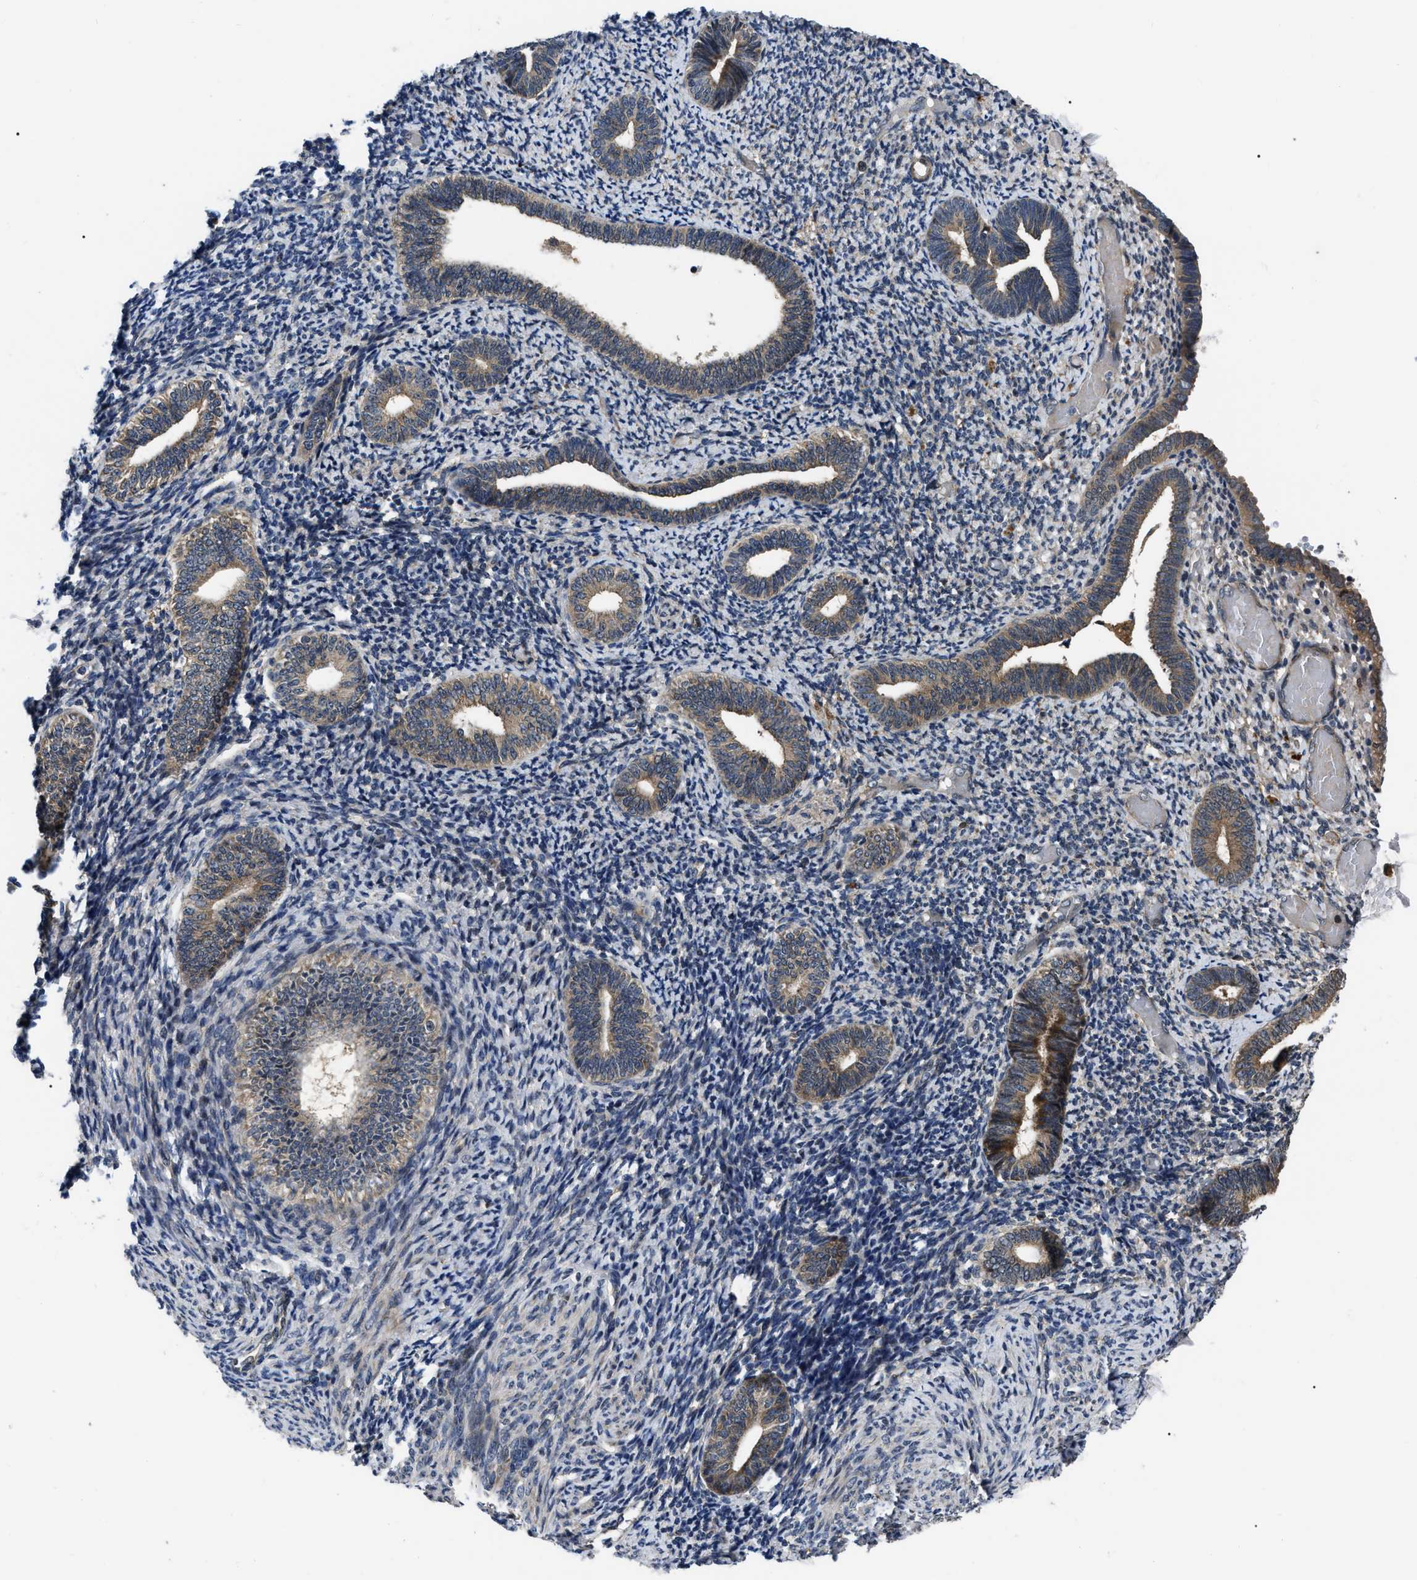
{"staining": {"intensity": "strong", "quantity": "<25%", "location": "cytoplasmic/membranous"}, "tissue": "endometrium", "cell_type": "Cells in endometrial stroma", "image_type": "normal", "snomed": [{"axis": "morphology", "description": "Normal tissue, NOS"}, {"axis": "topography", "description": "Endometrium"}], "caption": "Endometrium stained with a brown dye shows strong cytoplasmic/membranous positive staining in approximately <25% of cells in endometrial stroma.", "gene": "PPWD1", "patient": {"sex": "female", "age": 66}}